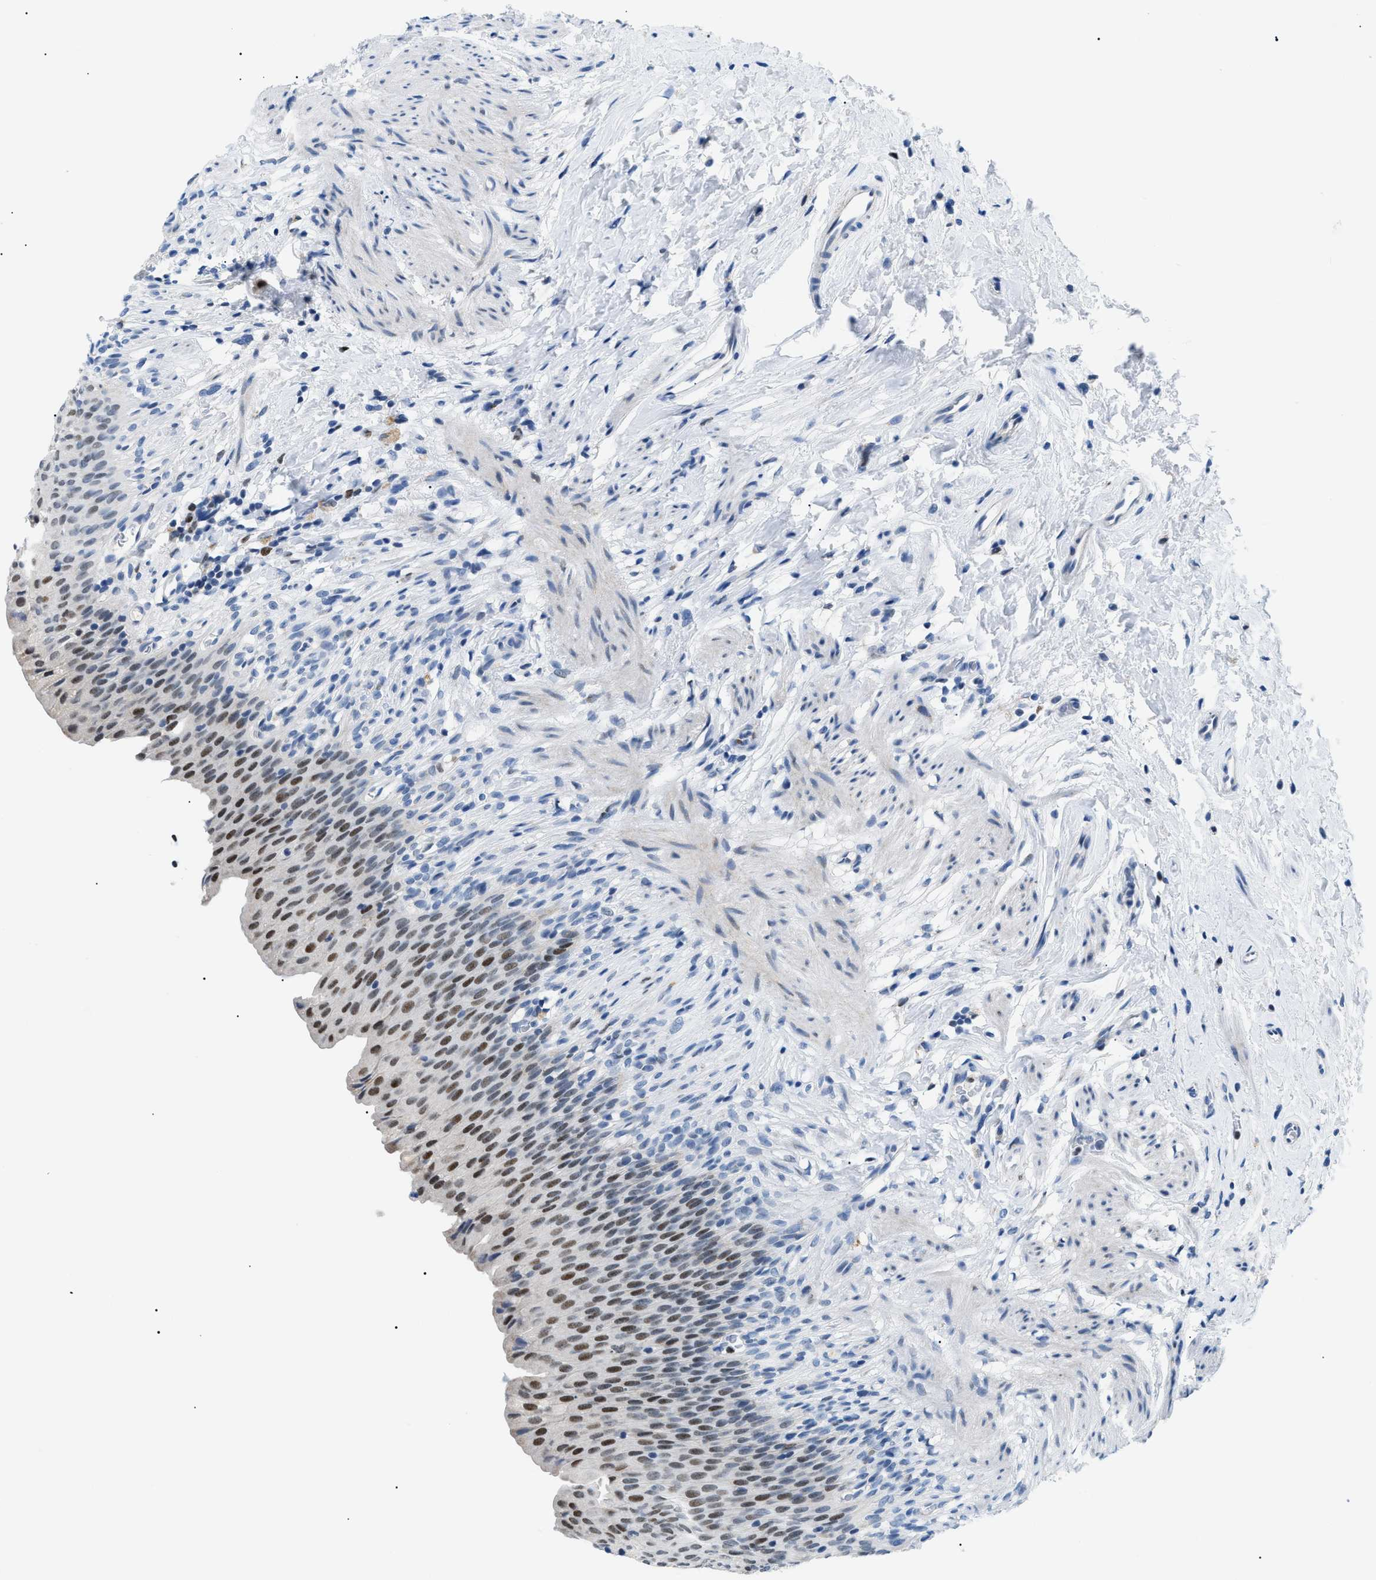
{"staining": {"intensity": "moderate", "quantity": "25%-75%", "location": "cytoplasmic/membranous,nuclear"}, "tissue": "urinary bladder", "cell_type": "Urothelial cells", "image_type": "normal", "snomed": [{"axis": "morphology", "description": "Normal tissue, NOS"}, {"axis": "topography", "description": "Urinary bladder"}], "caption": "Urothelial cells display moderate cytoplasmic/membranous,nuclear expression in about 25%-75% of cells in normal urinary bladder.", "gene": "SMARCC1", "patient": {"sex": "female", "age": 79}}